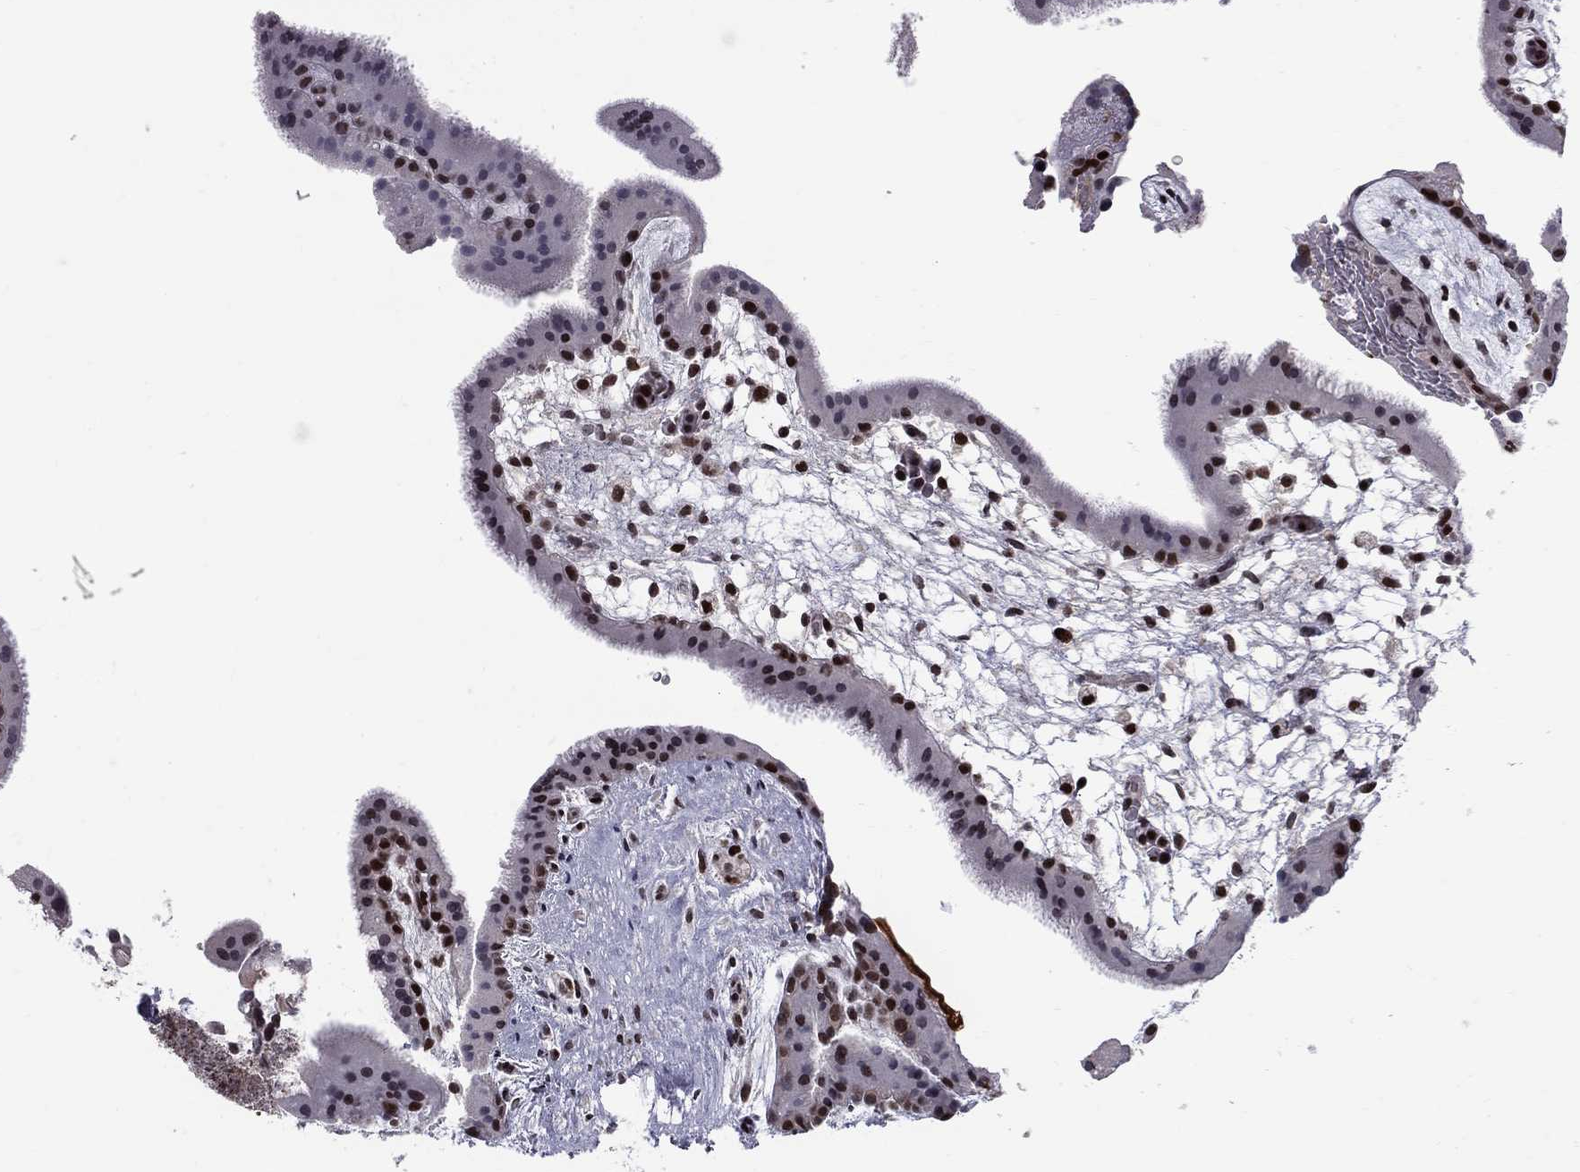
{"staining": {"intensity": "strong", "quantity": "25%-75%", "location": "nuclear"}, "tissue": "placenta", "cell_type": "Decidual cells", "image_type": "normal", "snomed": [{"axis": "morphology", "description": "Normal tissue, NOS"}, {"axis": "topography", "description": "Placenta"}], "caption": "Immunohistochemistry (DAB) staining of normal placenta shows strong nuclear protein expression in about 25%-75% of decidual cells. (DAB = brown stain, brightfield microscopy at high magnification).", "gene": "RNASEH2C", "patient": {"sex": "female", "age": 19}}